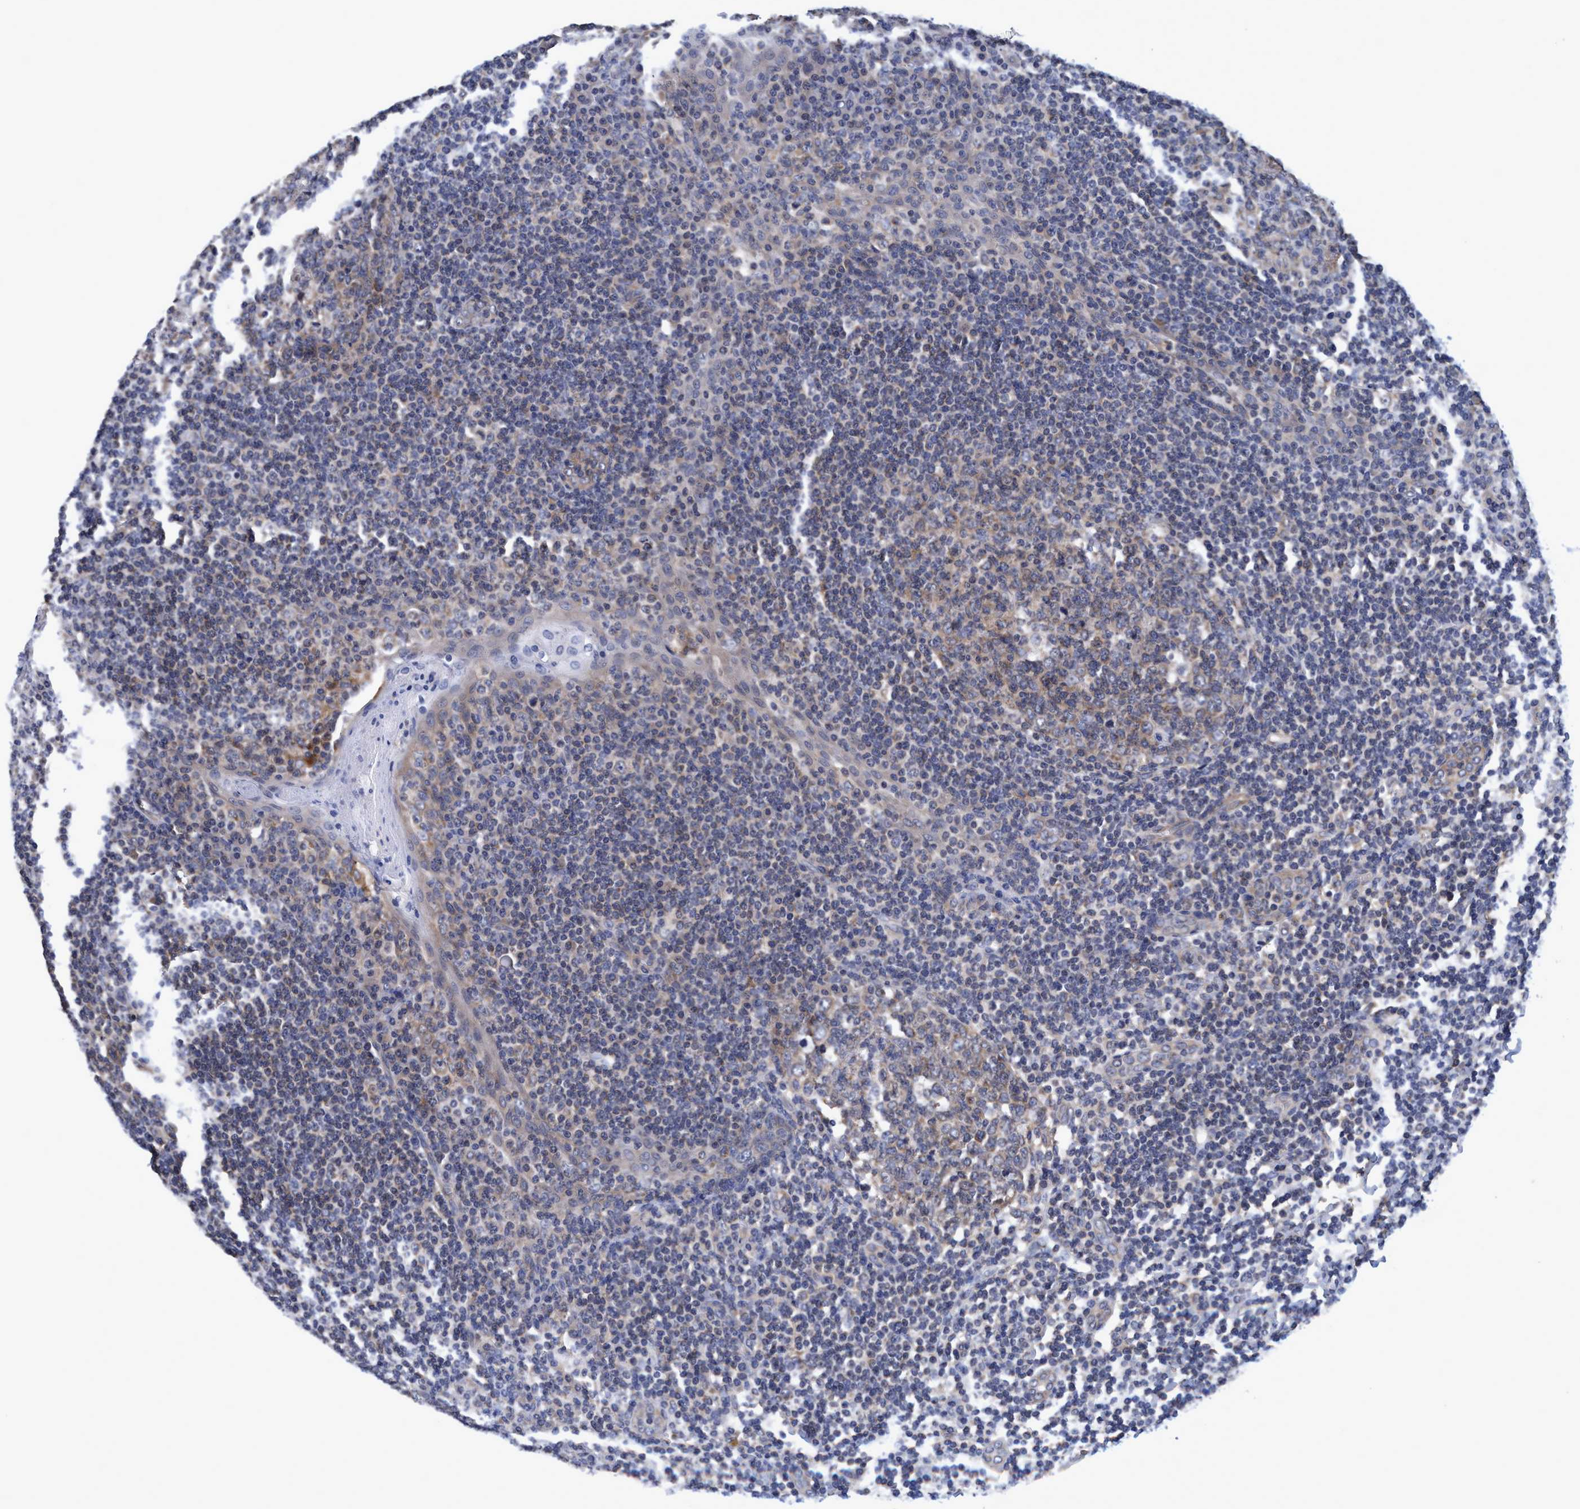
{"staining": {"intensity": "moderate", "quantity": ">75%", "location": "cytoplasmic/membranous"}, "tissue": "tonsil", "cell_type": "Germinal center cells", "image_type": "normal", "snomed": [{"axis": "morphology", "description": "Normal tissue, NOS"}, {"axis": "topography", "description": "Tonsil"}], "caption": "Protein staining exhibits moderate cytoplasmic/membranous positivity in about >75% of germinal center cells in unremarkable tonsil. The protein is shown in brown color, while the nuclei are stained blue.", "gene": "CALCOCO2", "patient": {"sex": "male", "age": 31}}